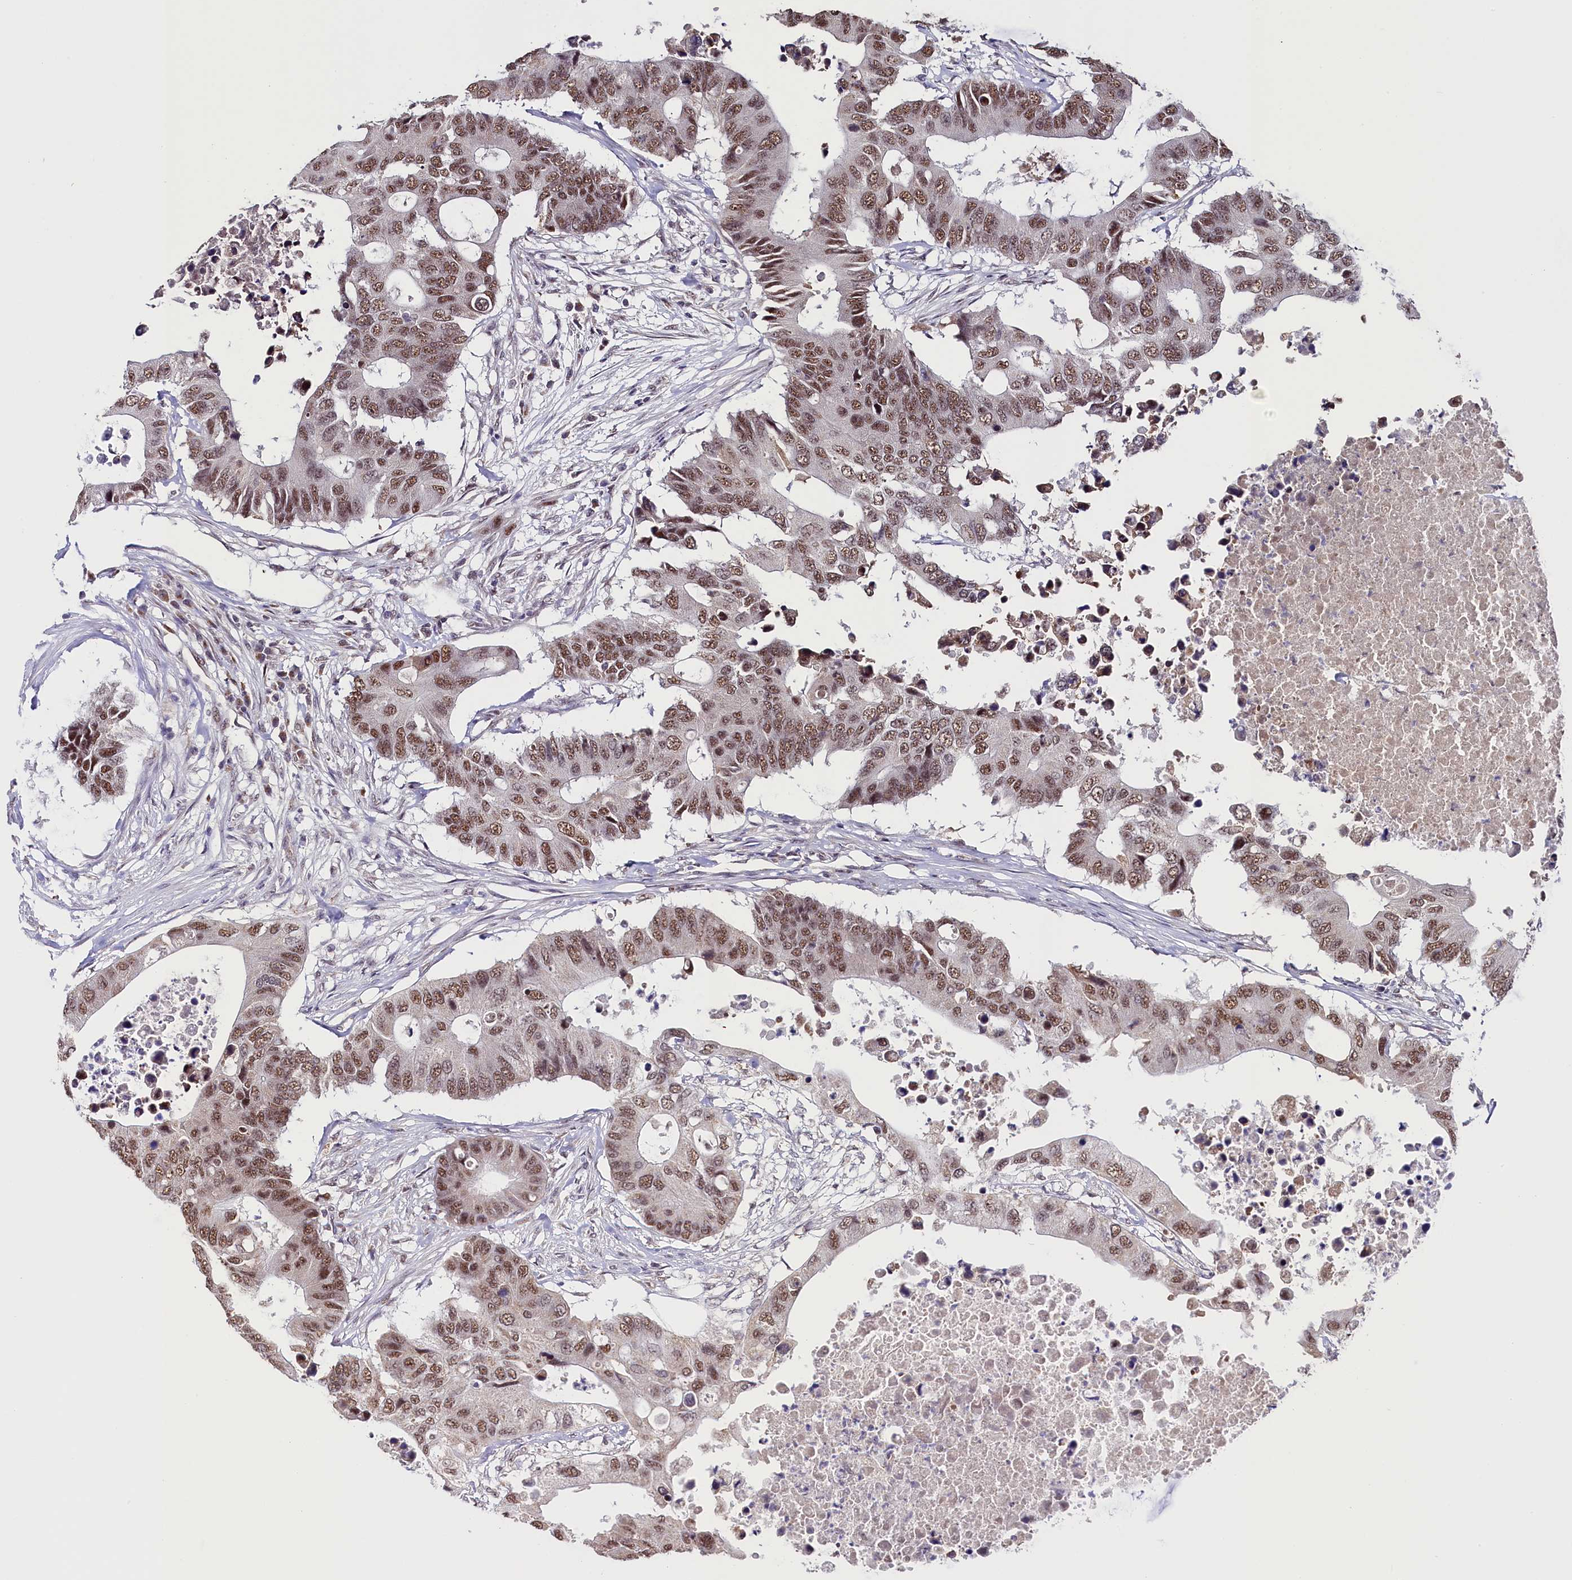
{"staining": {"intensity": "moderate", "quantity": ">75%", "location": "nuclear"}, "tissue": "colorectal cancer", "cell_type": "Tumor cells", "image_type": "cancer", "snomed": [{"axis": "morphology", "description": "Adenocarcinoma, NOS"}, {"axis": "topography", "description": "Colon"}], "caption": "Immunohistochemistry (DAB (3,3'-diaminobenzidine)) staining of human colorectal cancer (adenocarcinoma) shows moderate nuclear protein staining in approximately >75% of tumor cells.", "gene": "NCBP1", "patient": {"sex": "male", "age": 71}}